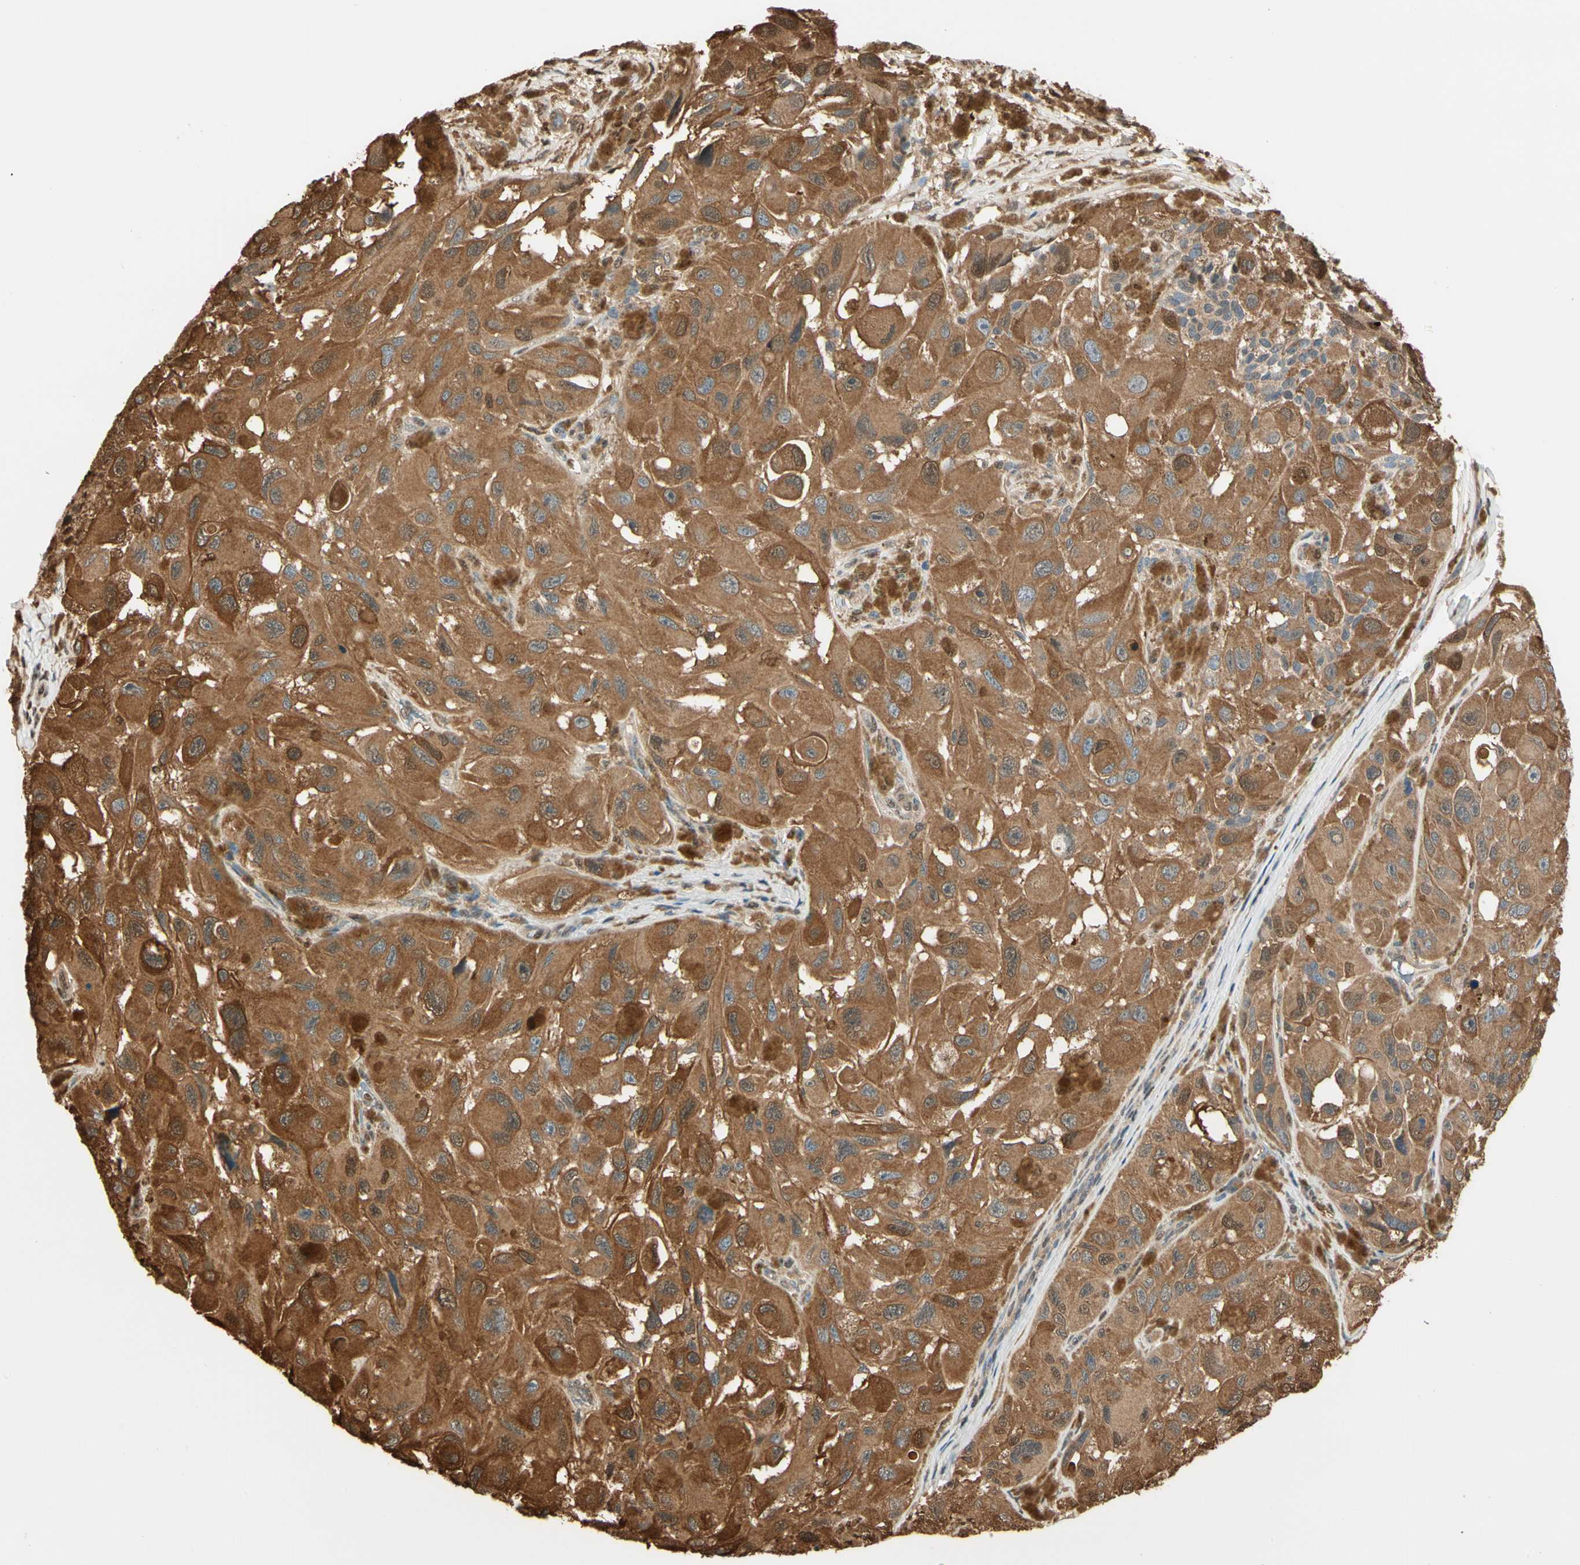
{"staining": {"intensity": "moderate", "quantity": ">75%", "location": "cytoplasmic/membranous"}, "tissue": "melanoma", "cell_type": "Tumor cells", "image_type": "cancer", "snomed": [{"axis": "morphology", "description": "Malignant melanoma, NOS"}, {"axis": "topography", "description": "Skin"}], "caption": "Immunohistochemical staining of human malignant melanoma displays moderate cytoplasmic/membranous protein positivity in about >75% of tumor cells. The protein is shown in brown color, while the nuclei are stained blue.", "gene": "PNCK", "patient": {"sex": "female", "age": 73}}